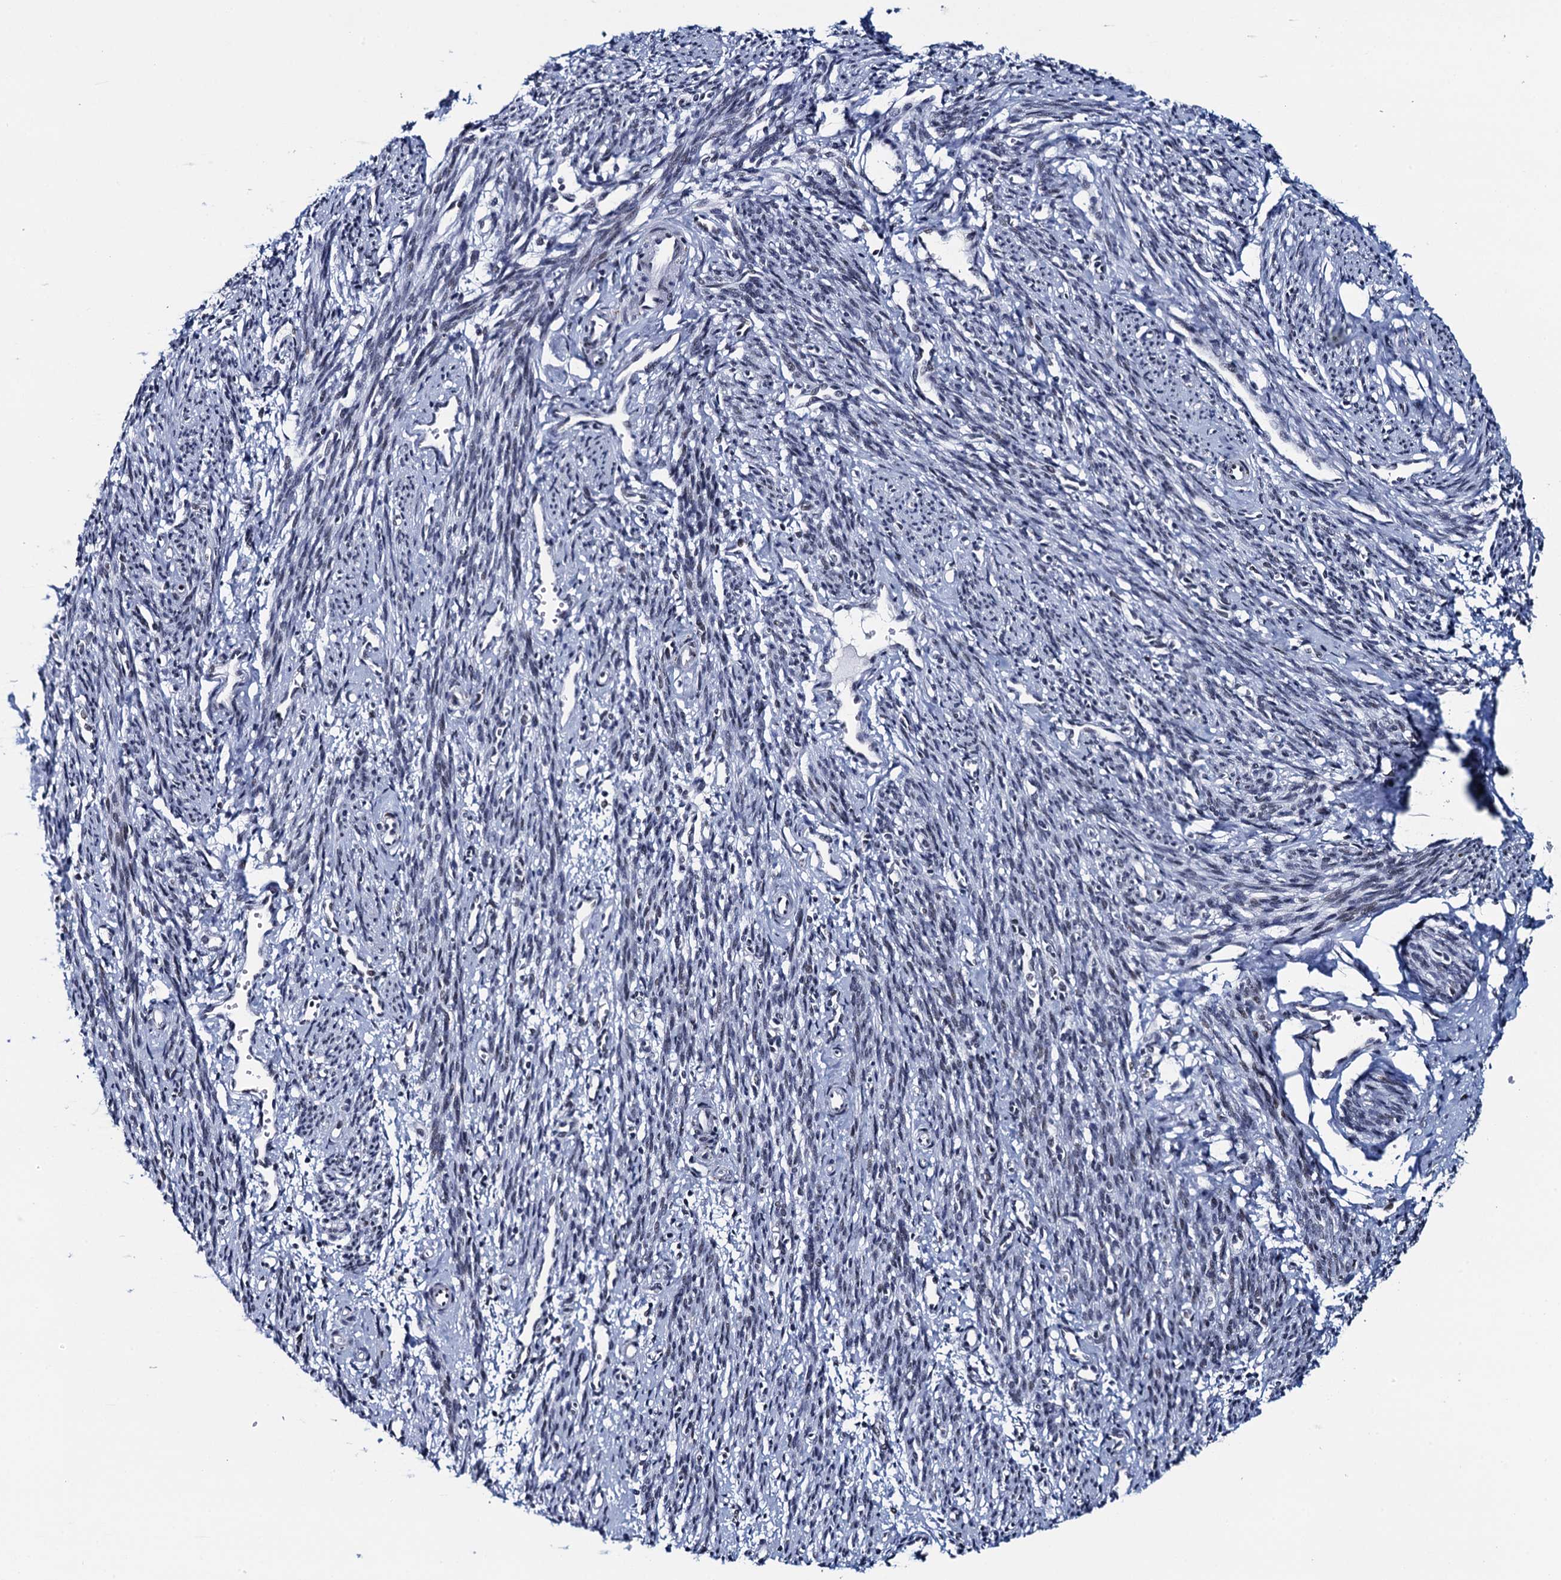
{"staining": {"intensity": "weak", "quantity": "25%-75%", "location": "nuclear"}, "tissue": "smooth muscle", "cell_type": "Smooth muscle cells", "image_type": "normal", "snomed": [{"axis": "morphology", "description": "Normal tissue, NOS"}, {"axis": "topography", "description": "Smooth muscle"}, {"axis": "topography", "description": "Uterus"}], "caption": "About 25%-75% of smooth muscle cells in unremarkable human smooth muscle show weak nuclear protein expression as visualized by brown immunohistochemical staining.", "gene": "HNRNPUL2", "patient": {"sex": "female", "age": 59}}